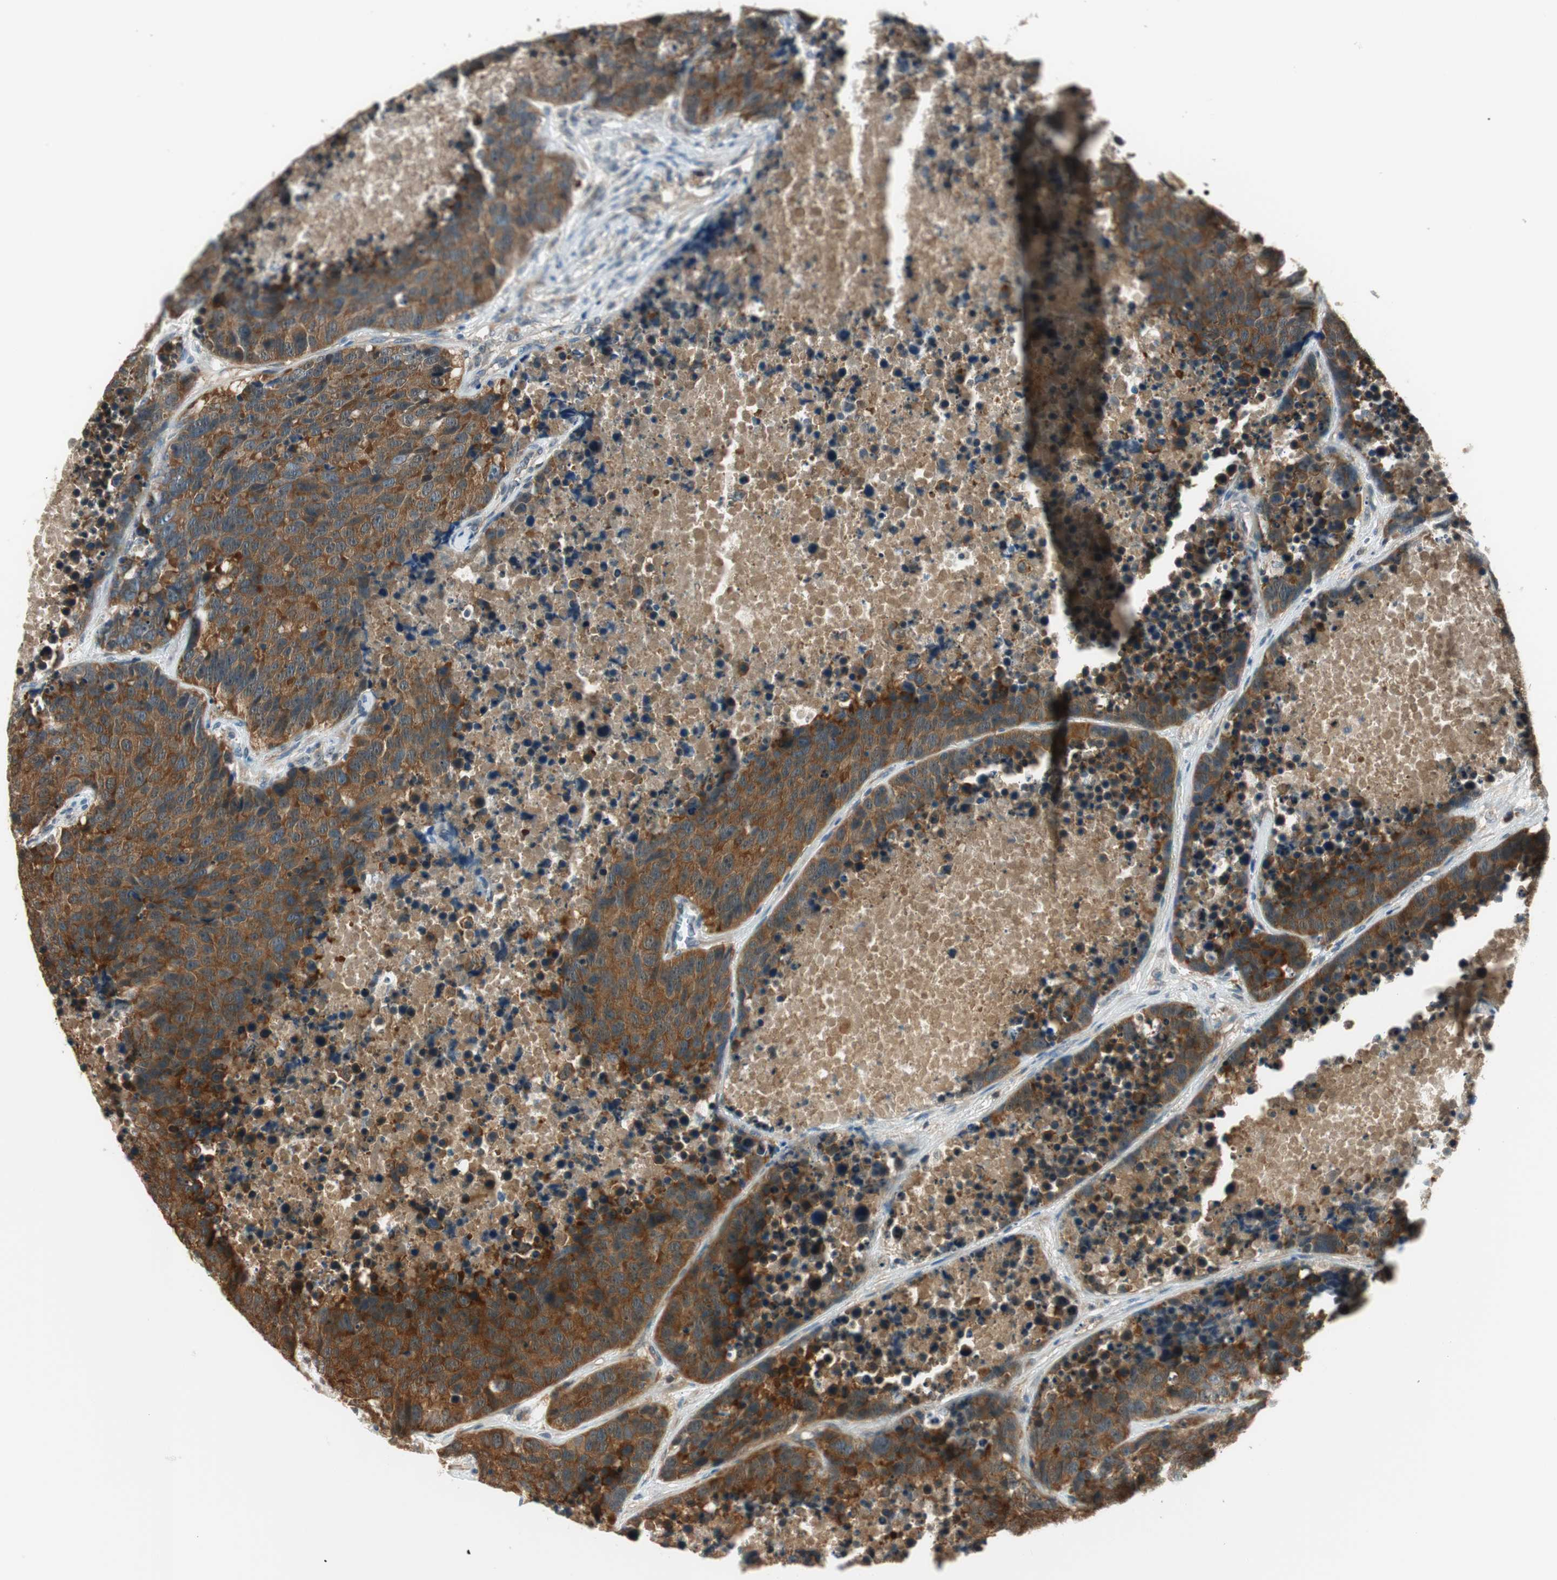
{"staining": {"intensity": "moderate", "quantity": ">75%", "location": "cytoplasmic/membranous"}, "tissue": "carcinoid", "cell_type": "Tumor cells", "image_type": "cancer", "snomed": [{"axis": "morphology", "description": "Carcinoid, malignant, NOS"}, {"axis": "topography", "description": "Lung"}], "caption": "High-magnification brightfield microscopy of carcinoid stained with DAB (brown) and counterstained with hematoxylin (blue). tumor cells exhibit moderate cytoplasmic/membranous staining is present in about>75% of cells.", "gene": "IPO5", "patient": {"sex": "male", "age": 60}}